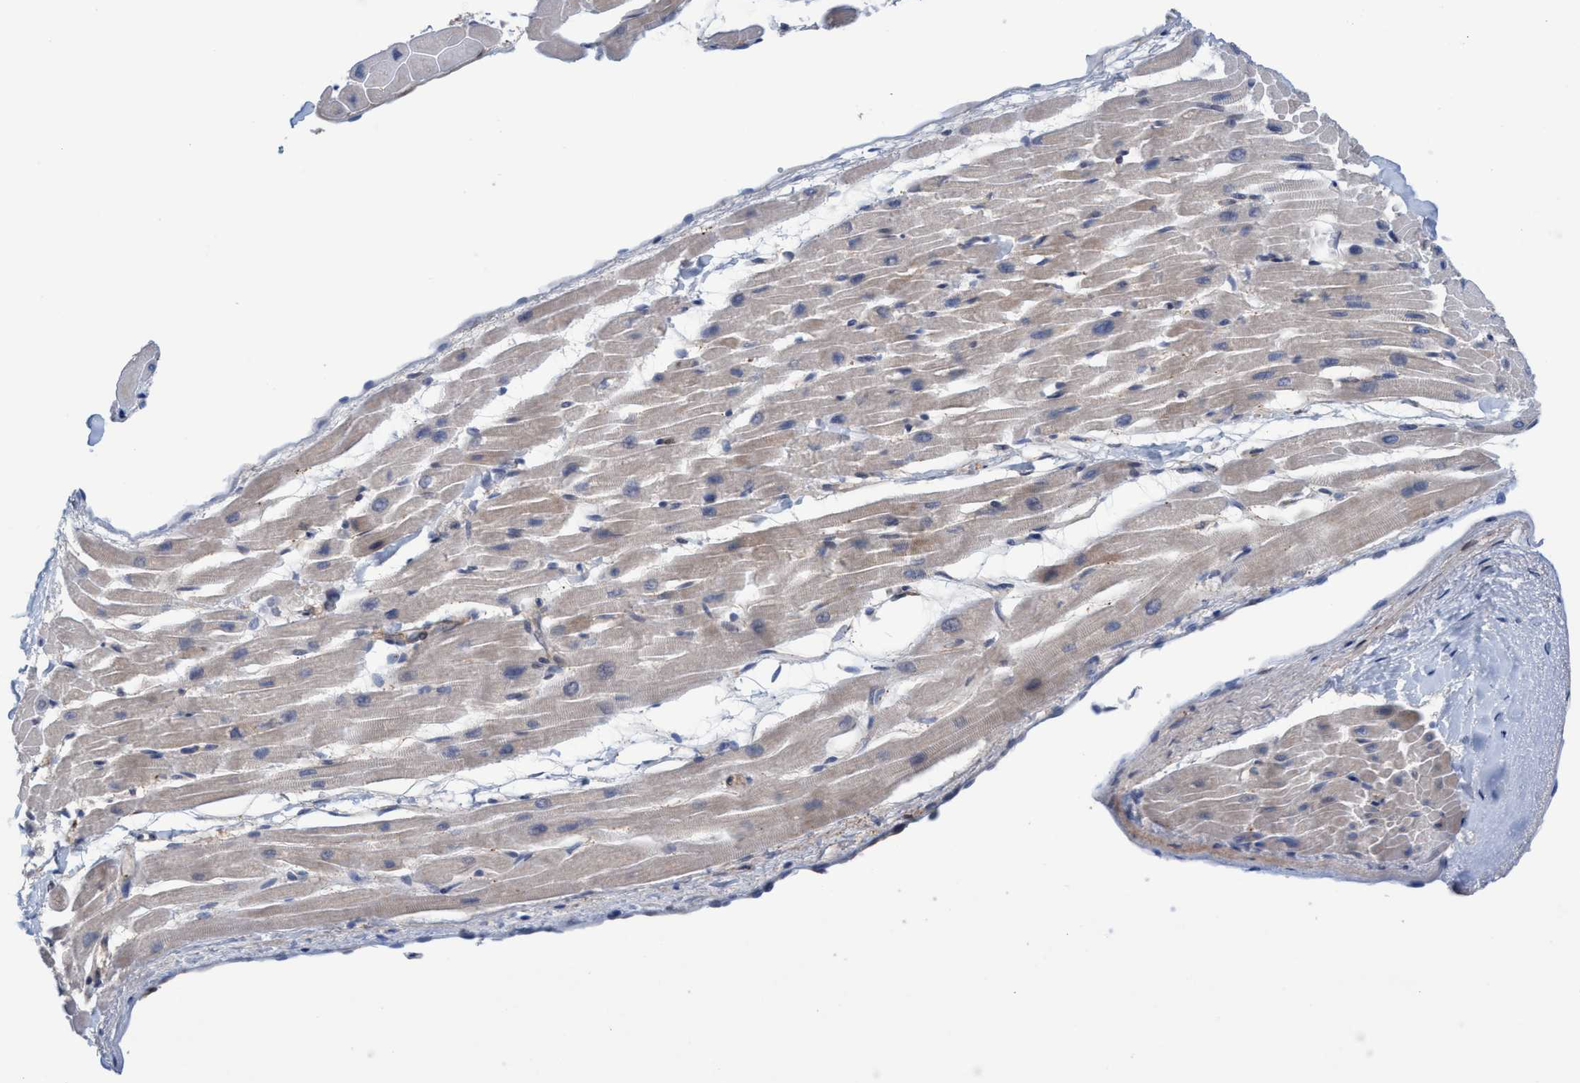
{"staining": {"intensity": "moderate", "quantity": "25%-75%", "location": "cytoplasmic/membranous"}, "tissue": "heart muscle", "cell_type": "Cardiomyocytes", "image_type": "normal", "snomed": [{"axis": "morphology", "description": "Normal tissue, NOS"}, {"axis": "topography", "description": "Heart"}], "caption": "Brown immunohistochemical staining in normal human heart muscle shows moderate cytoplasmic/membranous staining in about 25%-75% of cardiomyocytes. (DAB (3,3'-diaminobenzidine) = brown stain, brightfield microscopy at high magnification).", "gene": "GLOD4", "patient": {"sex": "male", "age": 45}}